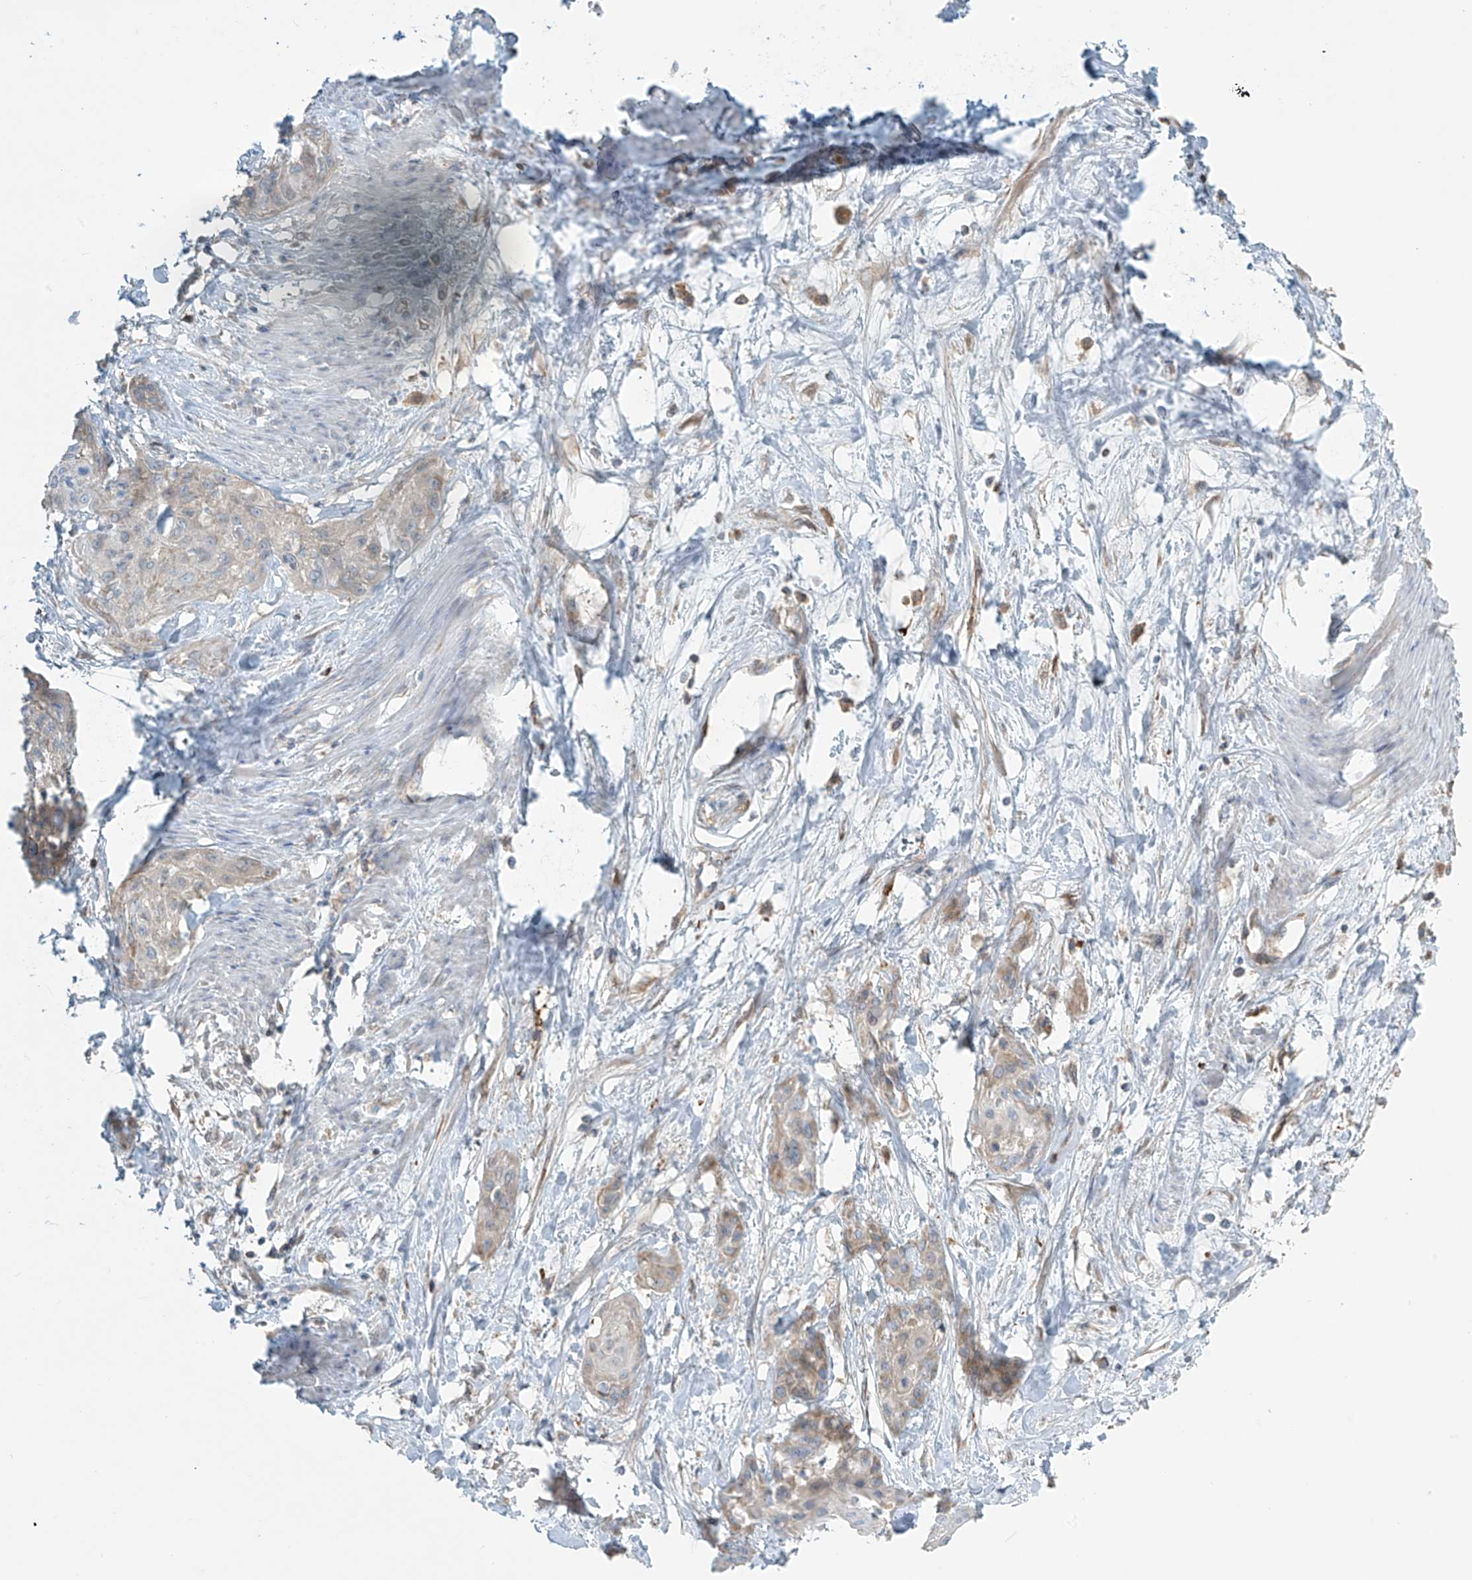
{"staining": {"intensity": "weak", "quantity": "<25%", "location": "cytoplasmic/membranous"}, "tissue": "cervical cancer", "cell_type": "Tumor cells", "image_type": "cancer", "snomed": [{"axis": "morphology", "description": "Squamous cell carcinoma, NOS"}, {"axis": "topography", "description": "Cervix"}], "caption": "The immunohistochemistry photomicrograph has no significant positivity in tumor cells of squamous cell carcinoma (cervical) tissue.", "gene": "LZTS3", "patient": {"sex": "female", "age": 57}}